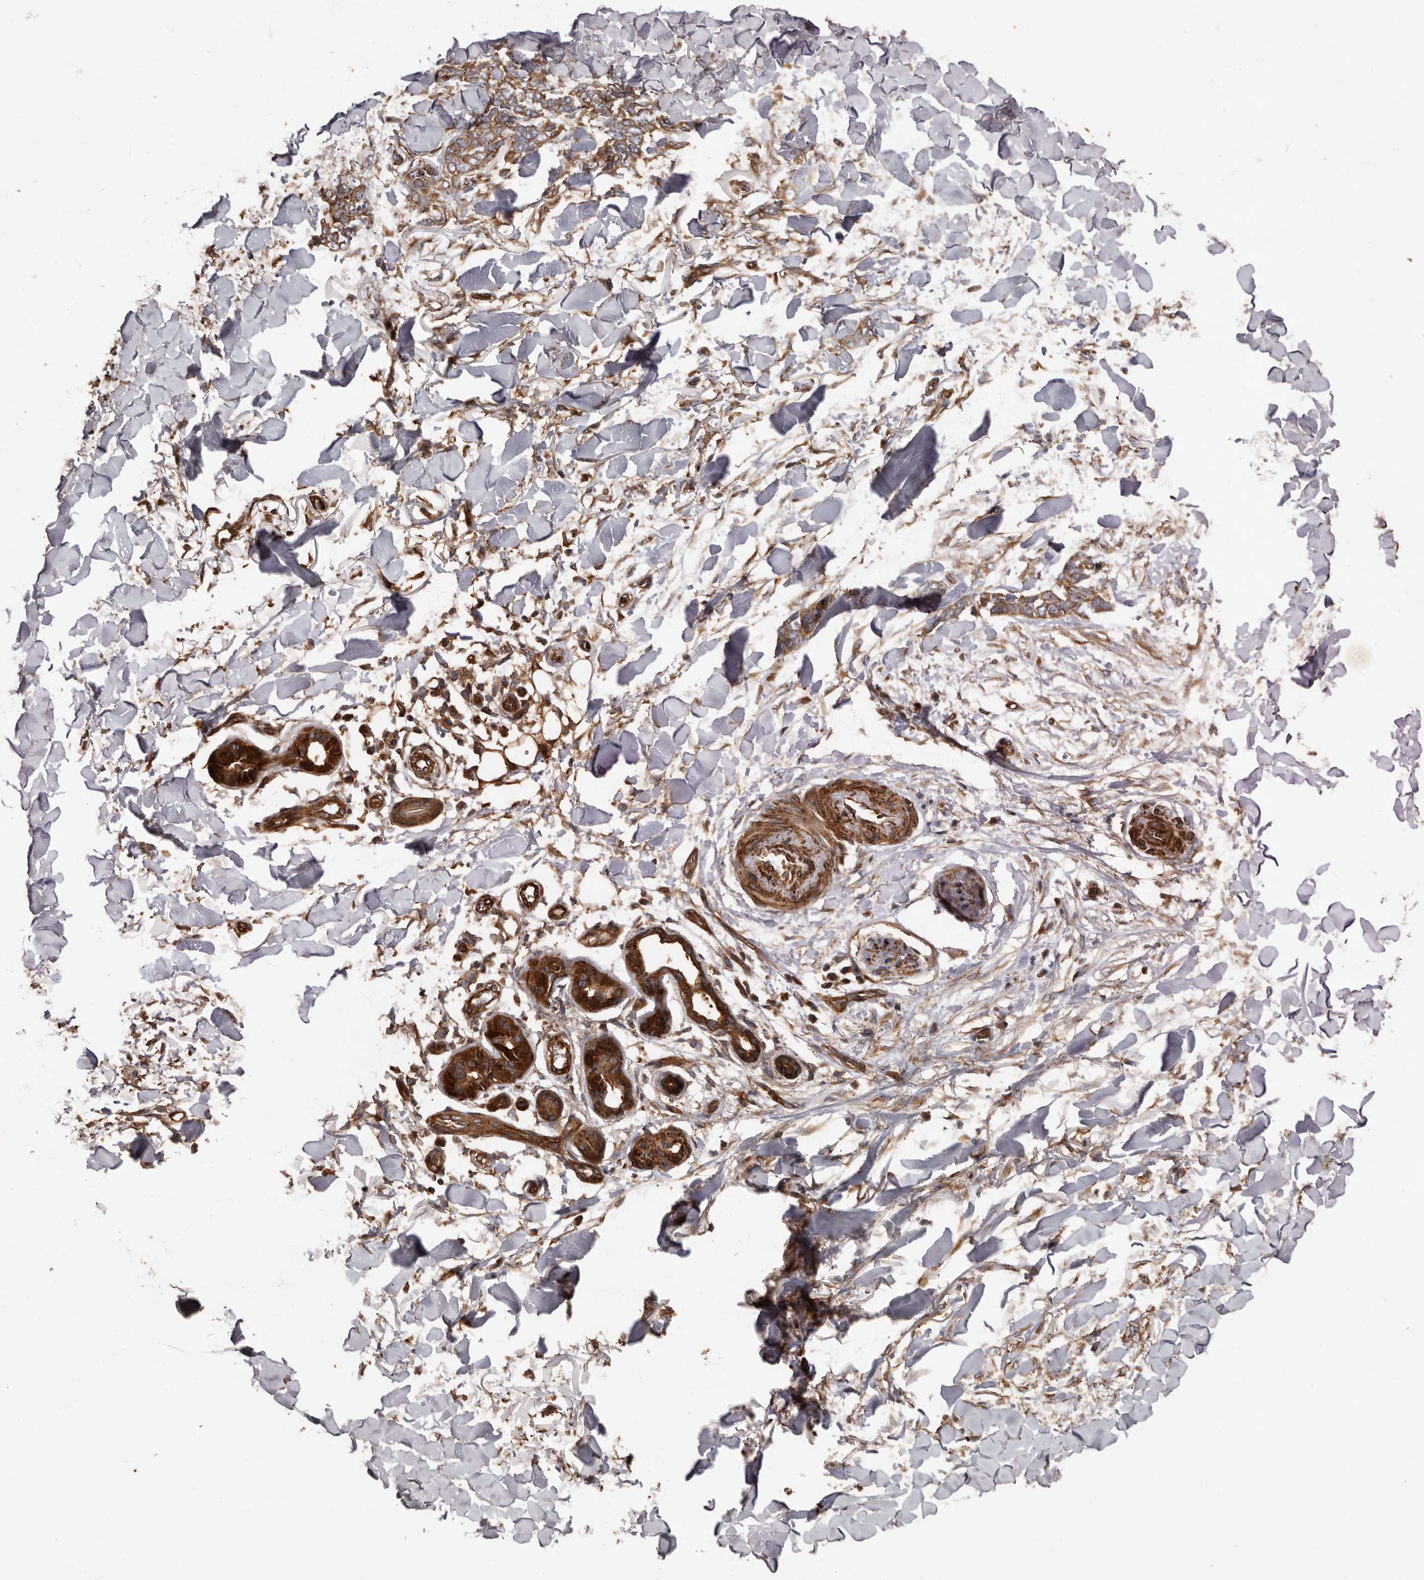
{"staining": {"intensity": "moderate", "quantity": ">75%", "location": "cytoplasmic/membranous"}, "tissue": "skin cancer", "cell_type": "Tumor cells", "image_type": "cancer", "snomed": [{"axis": "morphology", "description": "Normal tissue, NOS"}, {"axis": "morphology", "description": "Basal cell carcinoma"}, {"axis": "topography", "description": "Skin"}], "caption": "This micrograph exhibits immunohistochemistry (IHC) staining of skin cancer, with medium moderate cytoplasmic/membranous staining in approximately >75% of tumor cells.", "gene": "ARHGEF5", "patient": {"sex": "male", "age": 77}}